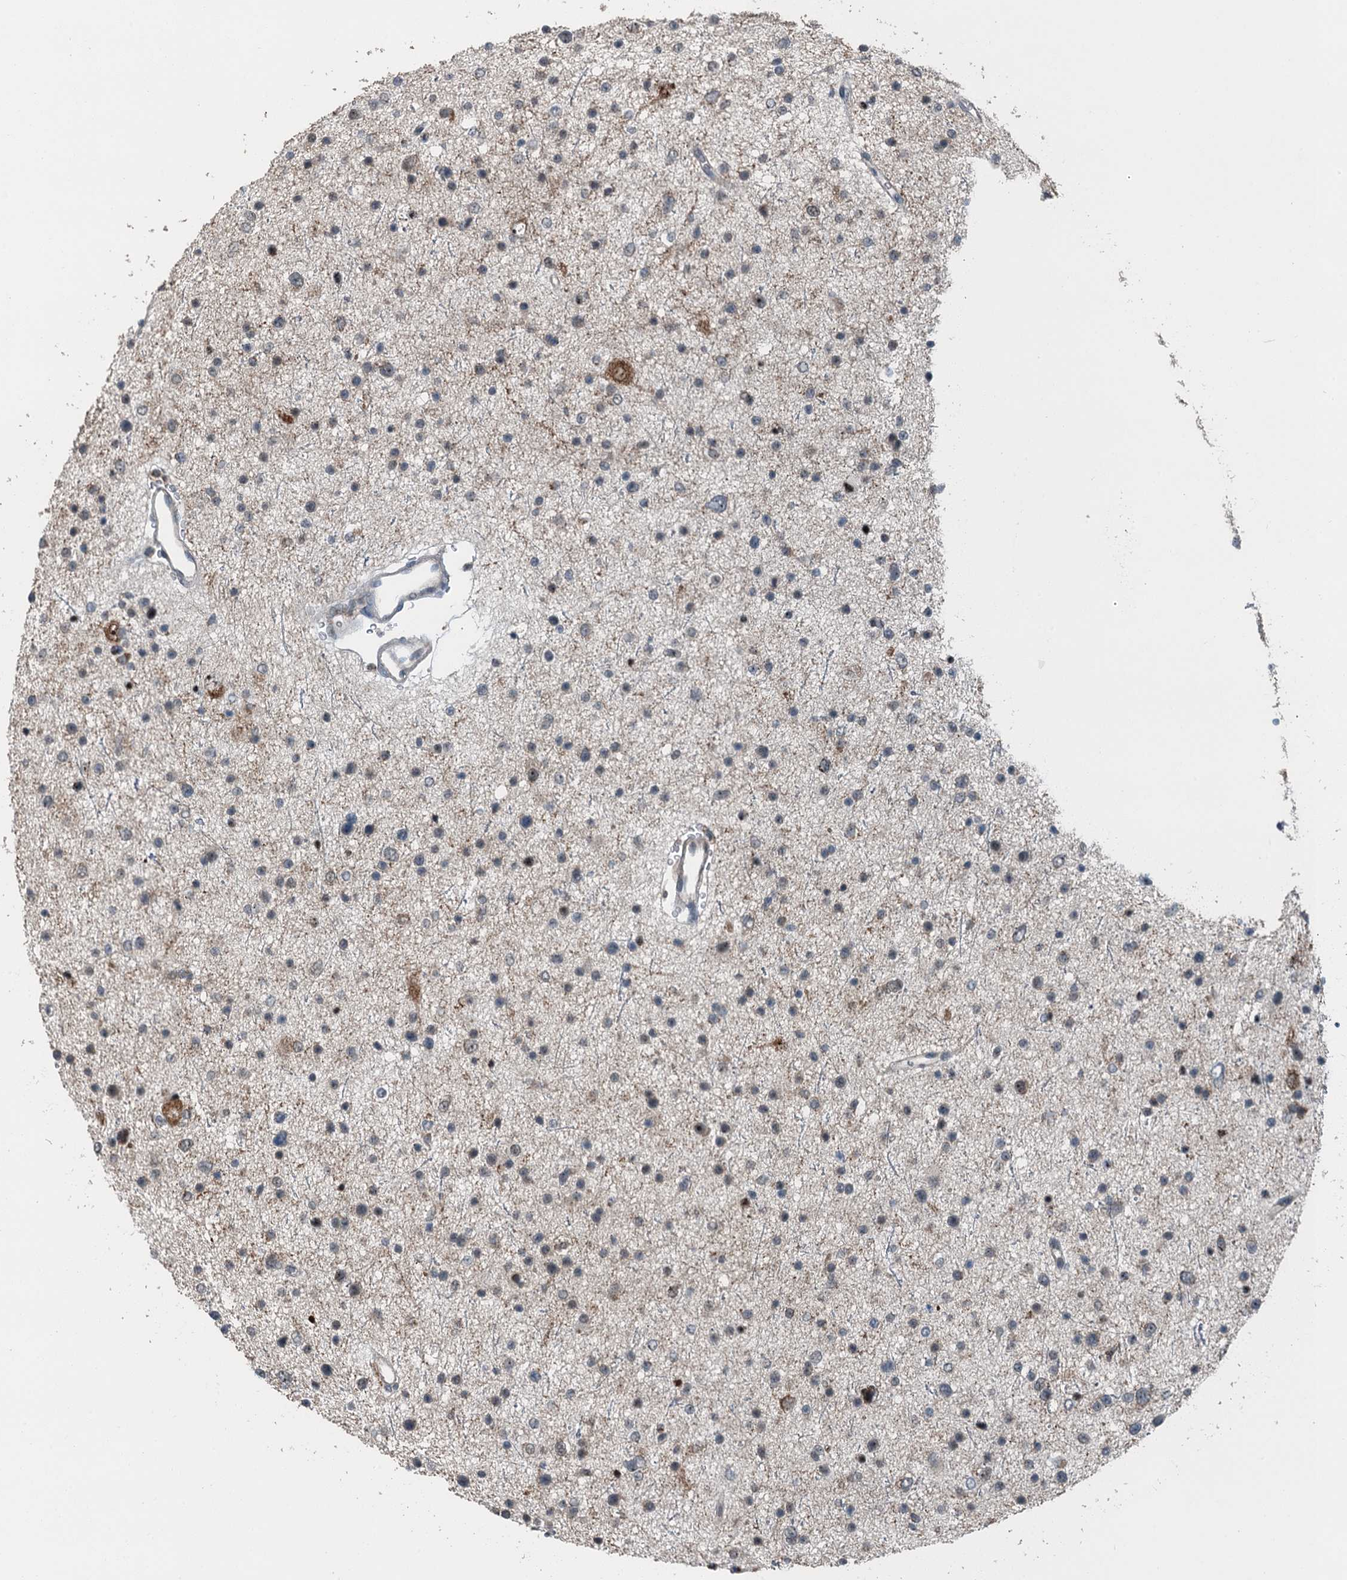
{"staining": {"intensity": "negative", "quantity": "none", "location": "none"}, "tissue": "glioma", "cell_type": "Tumor cells", "image_type": "cancer", "snomed": [{"axis": "morphology", "description": "Glioma, malignant, Low grade"}, {"axis": "topography", "description": "Brain"}], "caption": "Micrograph shows no significant protein staining in tumor cells of malignant low-grade glioma.", "gene": "BMERB1", "patient": {"sex": "female", "age": 37}}